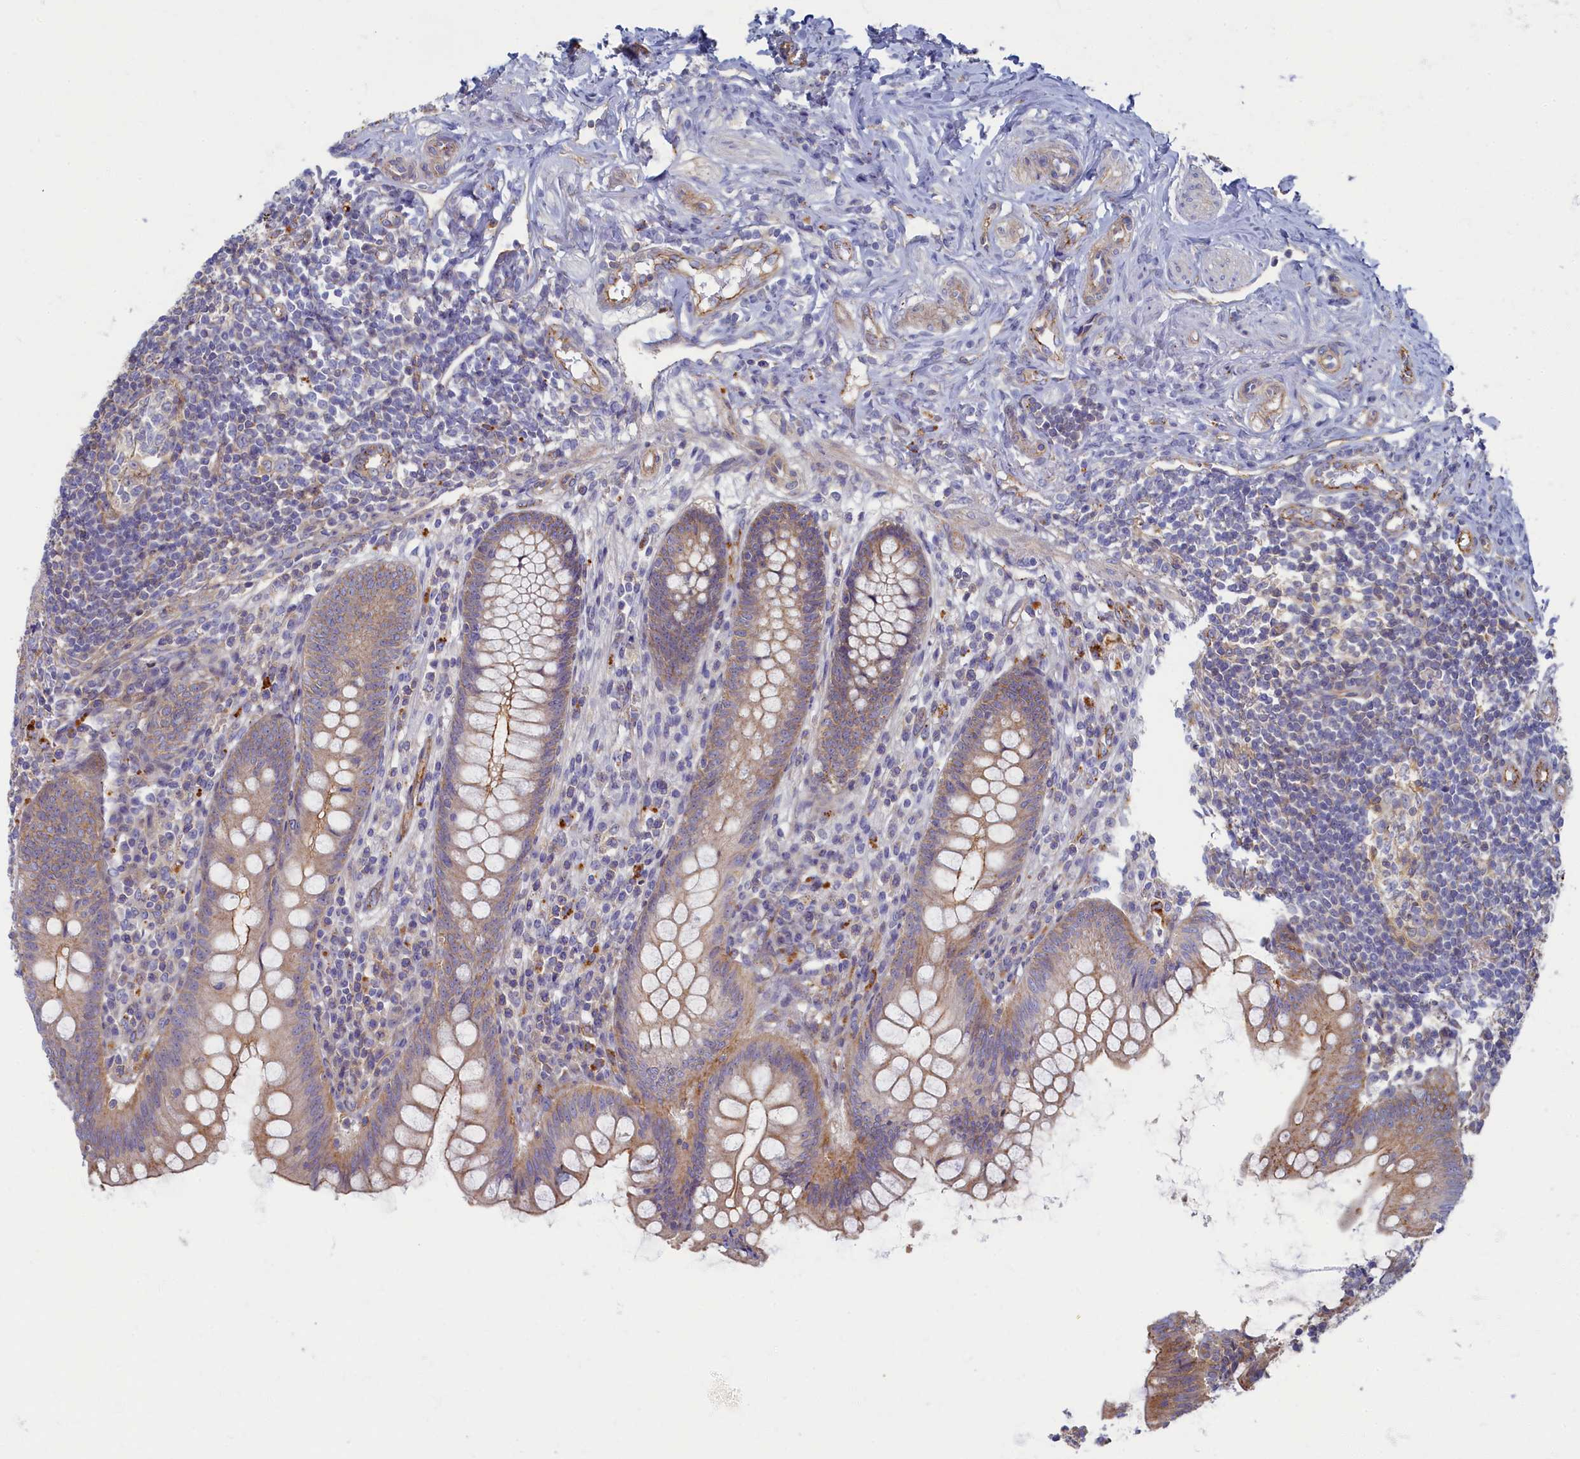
{"staining": {"intensity": "weak", "quantity": "25%-75%", "location": "cytoplasmic/membranous"}, "tissue": "appendix", "cell_type": "Glandular cells", "image_type": "normal", "snomed": [{"axis": "morphology", "description": "Normal tissue, NOS"}, {"axis": "topography", "description": "Appendix"}], "caption": "The immunohistochemical stain labels weak cytoplasmic/membranous staining in glandular cells of normal appendix.", "gene": "PSMG2", "patient": {"sex": "female", "age": 33}}